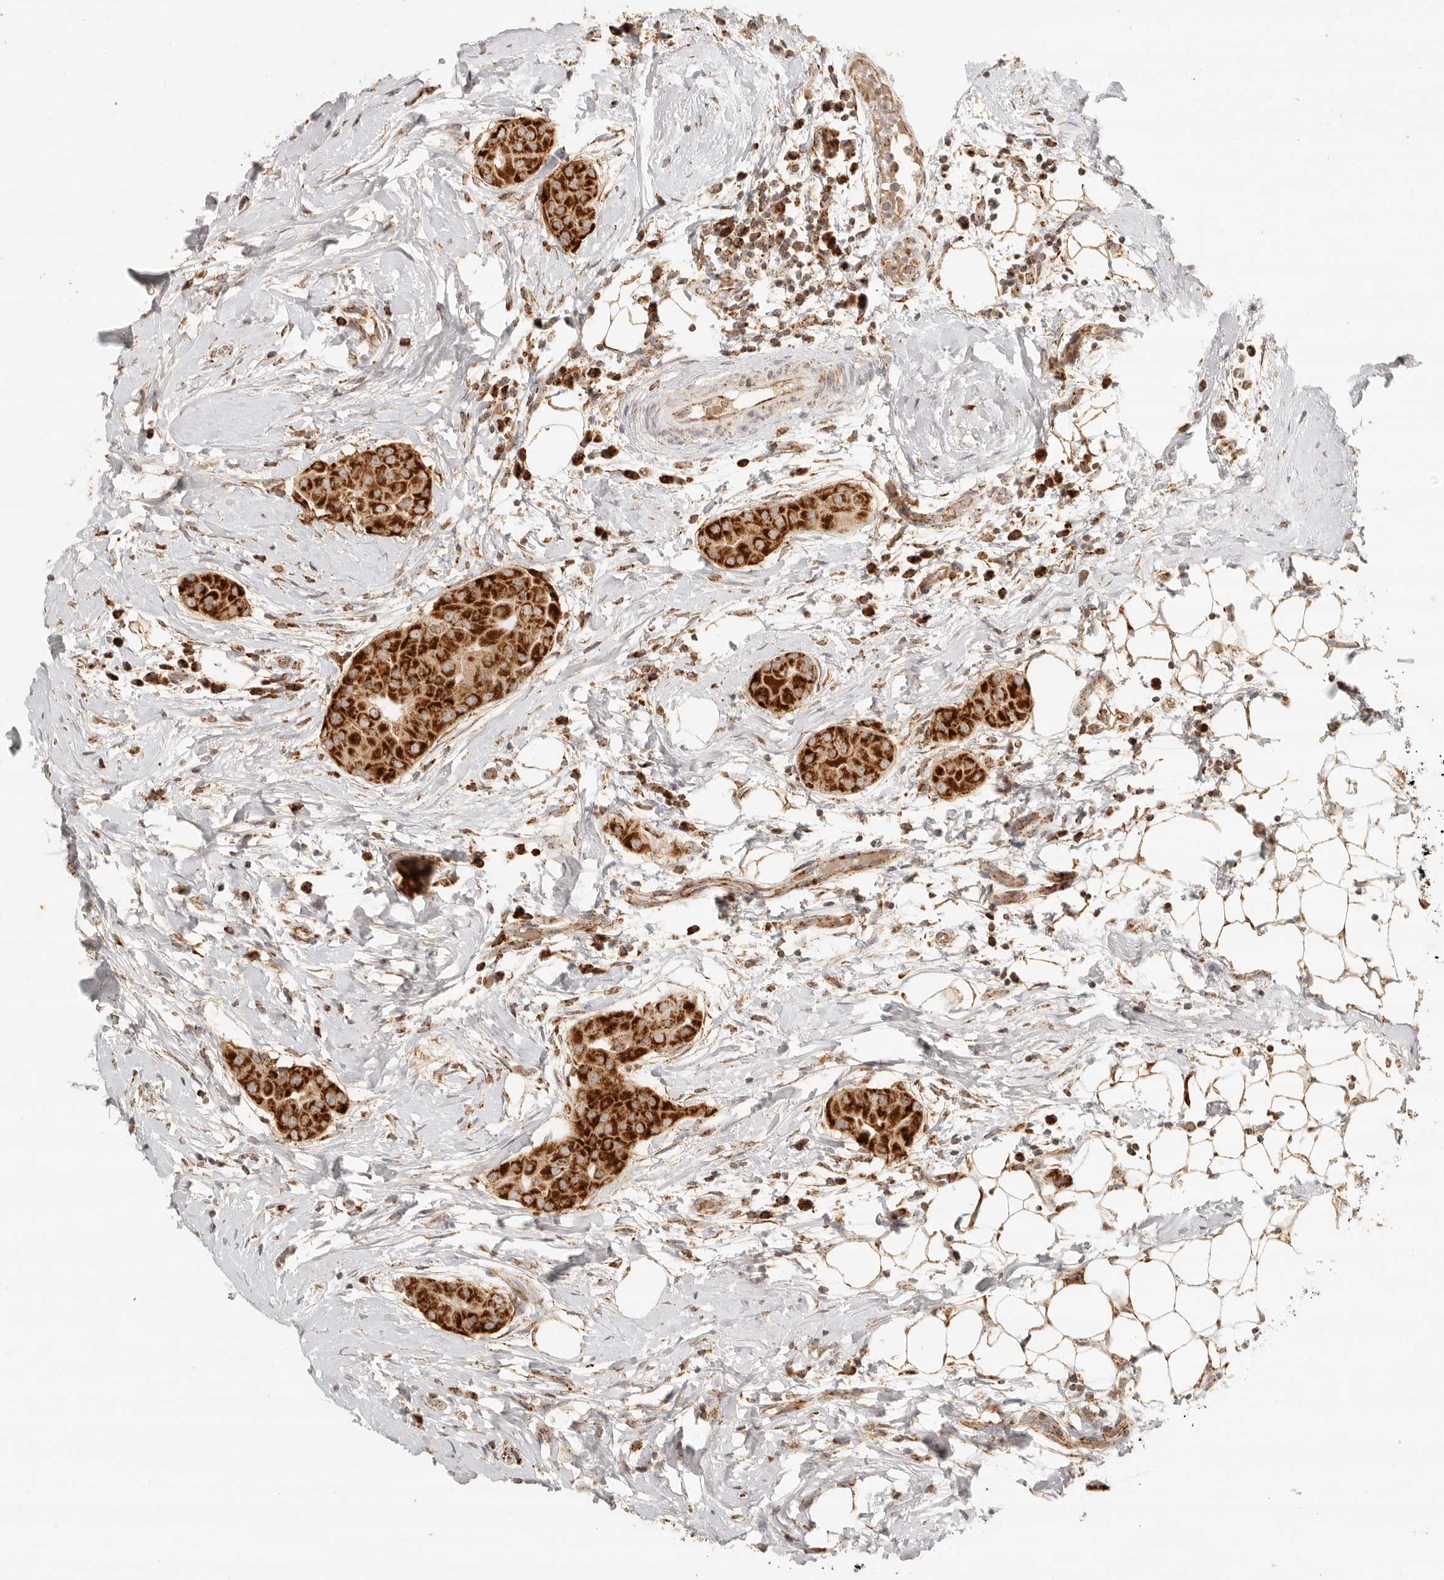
{"staining": {"intensity": "strong", "quantity": ">75%", "location": "cytoplasmic/membranous"}, "tissue": "thyroid cancer", "cell_type": "Tumor cells", "image_type": "cancer", "snomed": [{"axis": "morphology", "description": "Papillary adenocarcinoma, NOS"}, {"axis": "topography", "description": "Thyroid gland"}], "caption": "Human thyroid cancer (papillary adenocarcinoma) stained with a protein marker exhibits strong staining in tumor cells.", "gene": "MRPL55", "patient": {"sex": "male", "age": 33}}